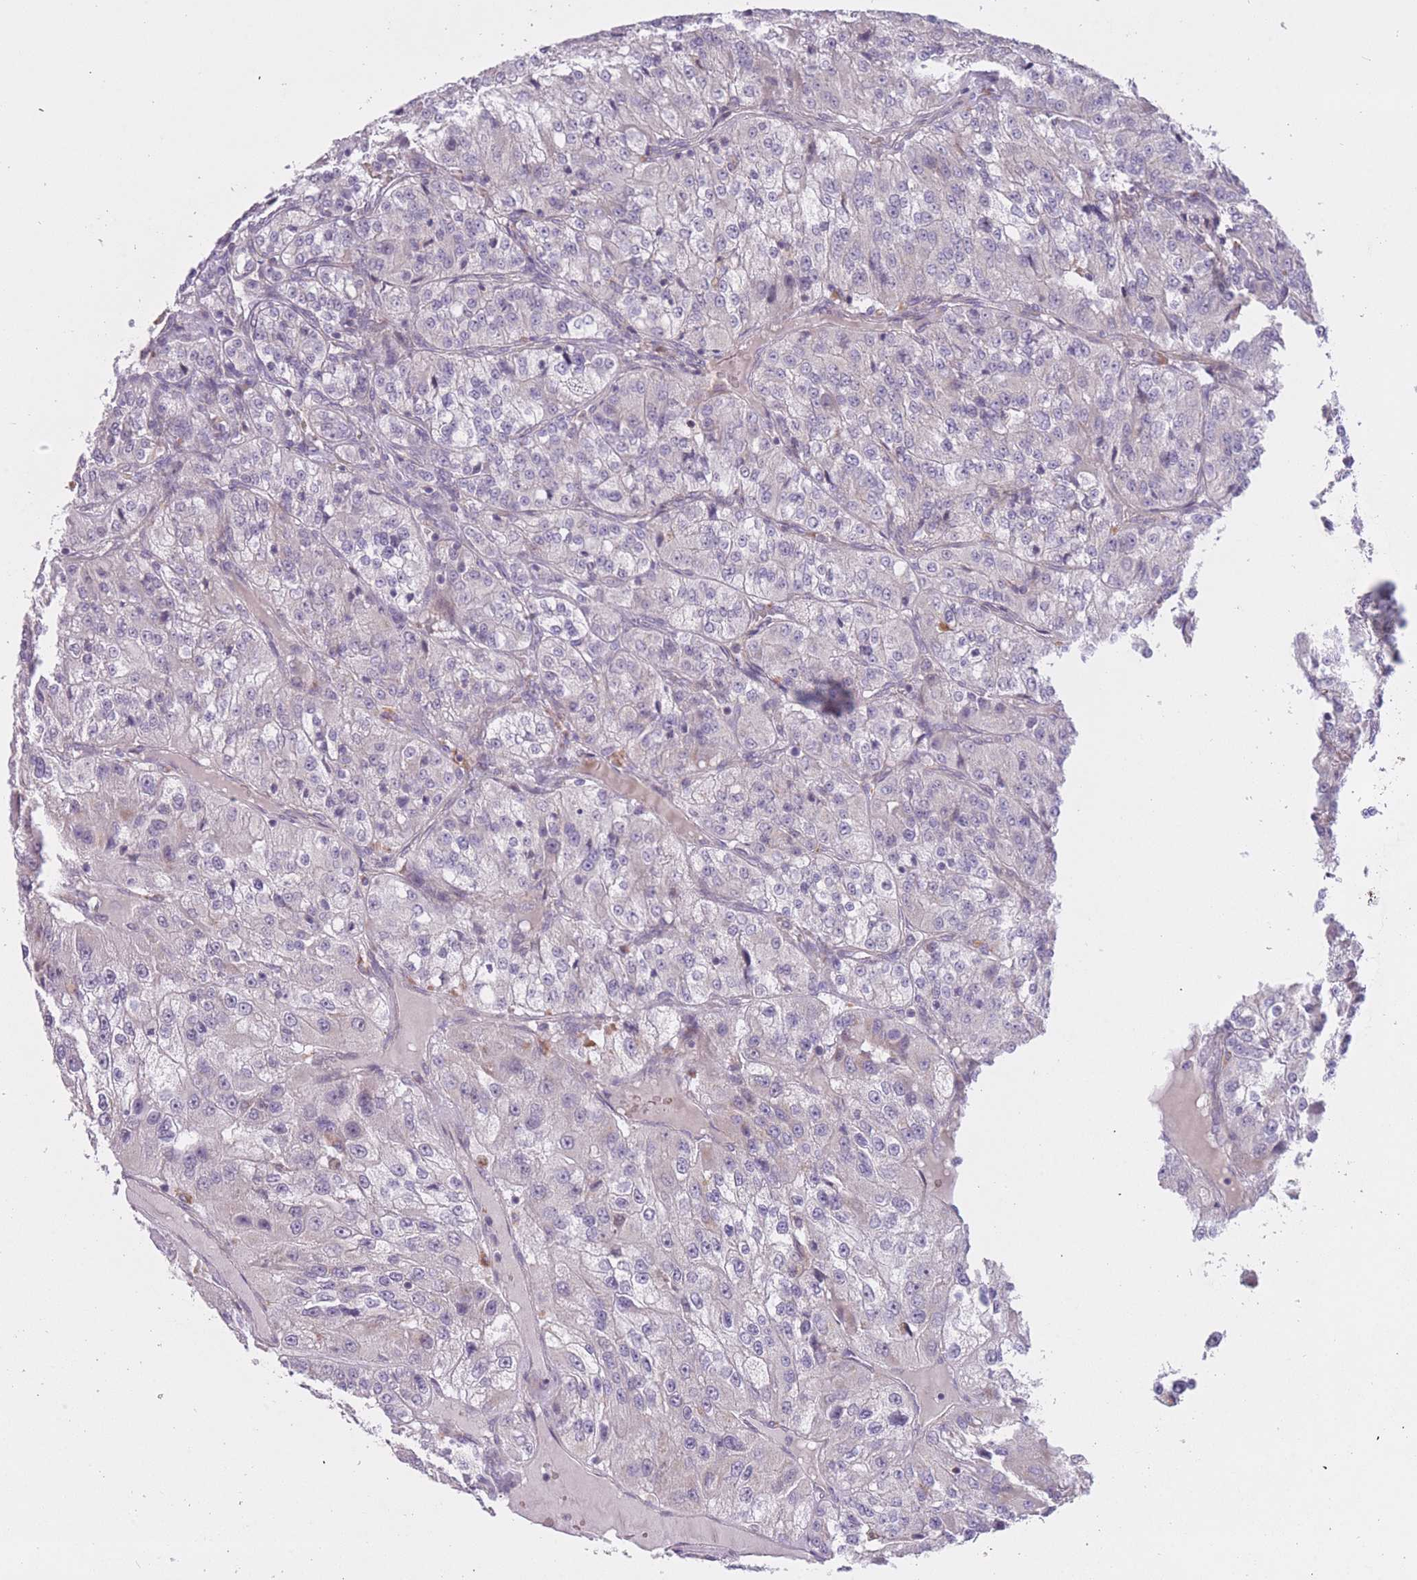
{"staining": {"intensity": "negative", "quantity": "none", "location": "none"}, "tissue": "renal cancer", "cell_type": "Tumor cells", "image_type": "cancer", "snomed": [{"axis": "morphology", "description": "Adenocarcinoma, NOS"}, {"axis": "topography", "description": "Kidney"}], "caption": "DAB (3,3'-diaminobenzidine) immunohistochemical staining of human renal cancer (adenocarcinoma) shows no significant positivity in tumor cells.", "gene": "FUT5", "patient": {"sex": "female", "age": 63}}